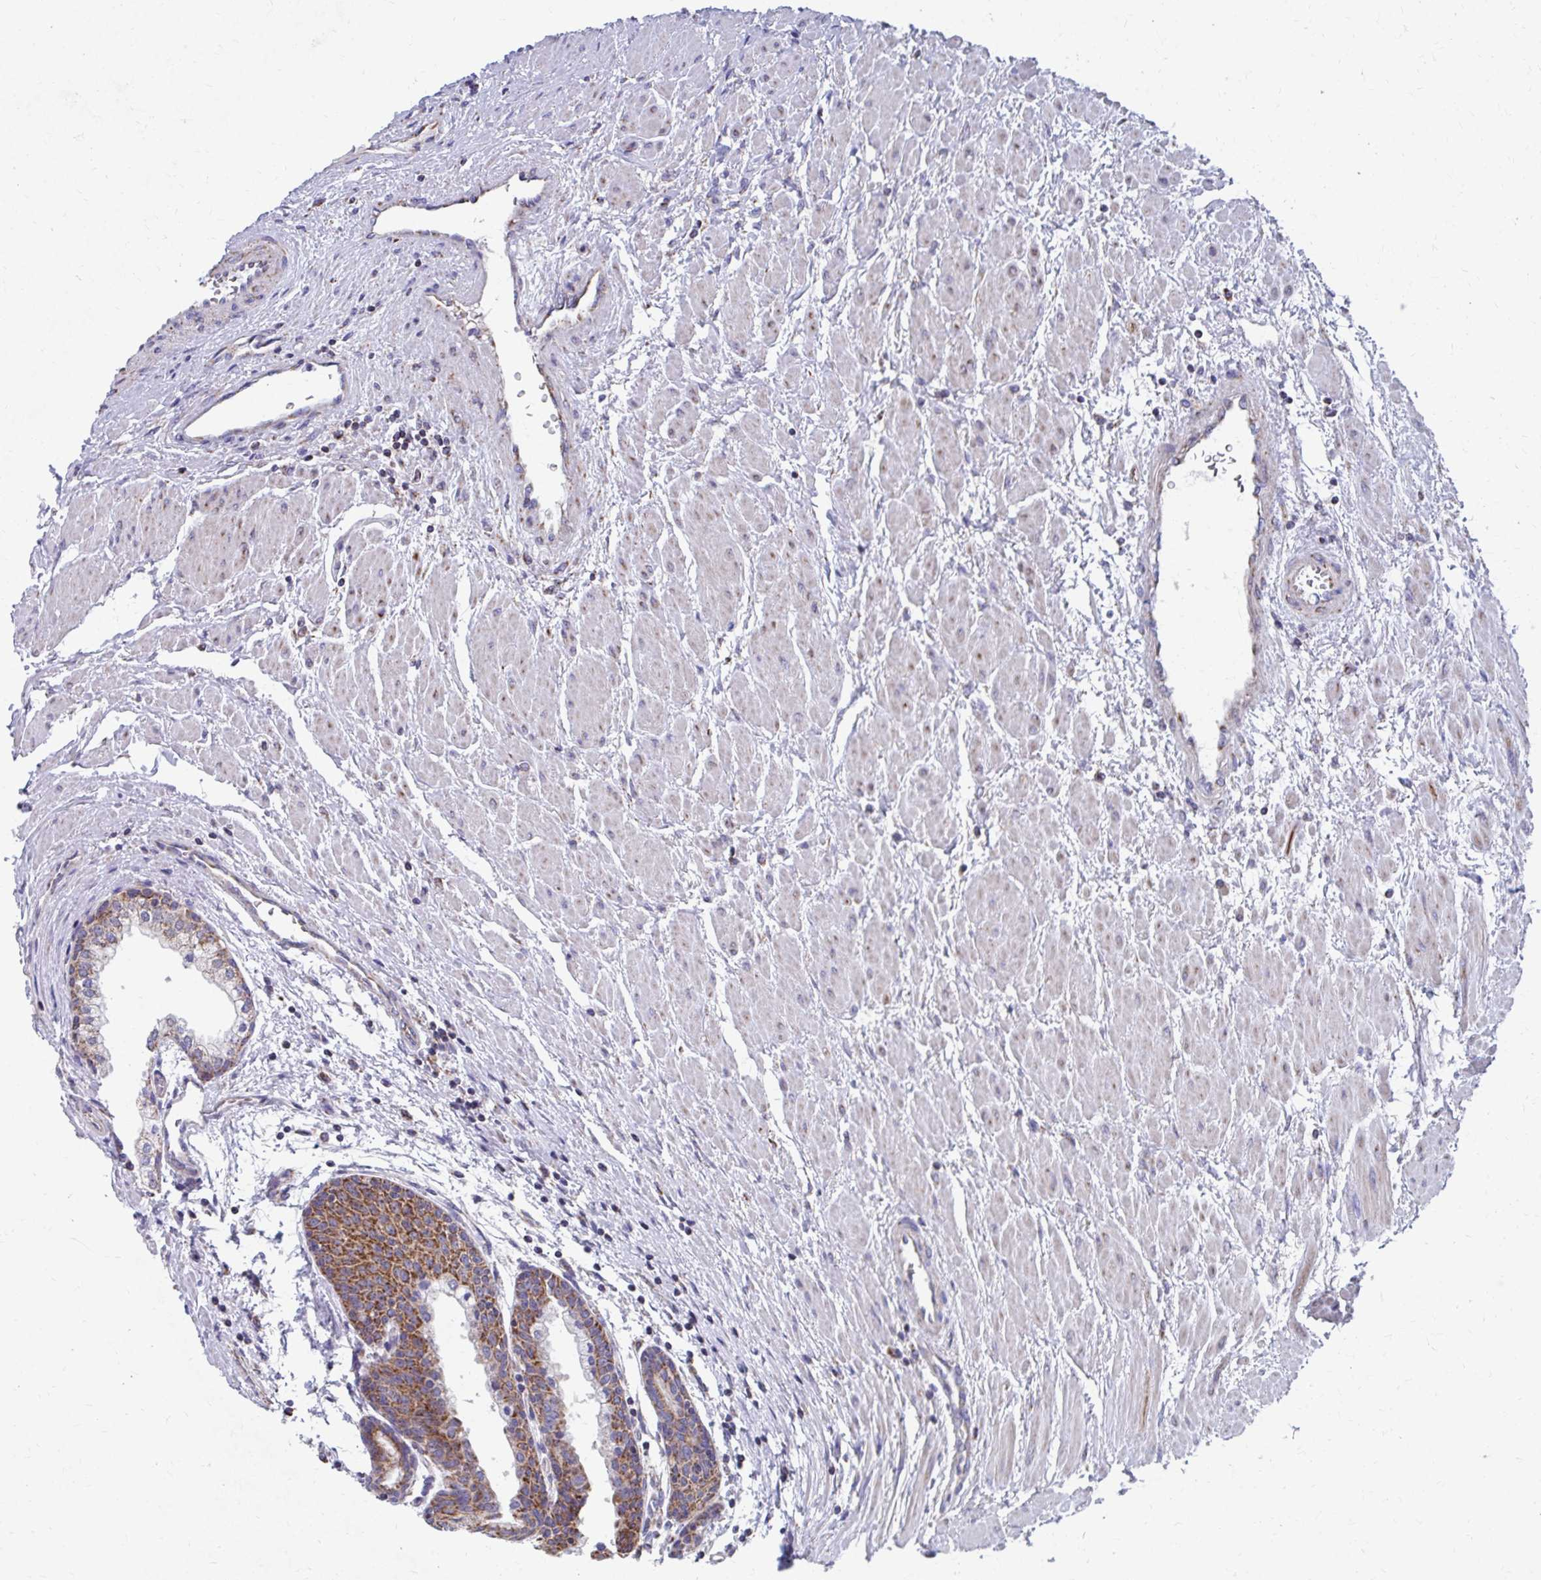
{"staining": {"intensity": "moderate", "quantity": ">75%", "location": "cytoplasmic/membranous"}, "tissue": "prostate cancer", "cell_type": "Tumor cells", "image_type": "cancer", "snomed": [{"axis": "morphology", "description": "Adenocarcinoma, High grade"}, {"axis": "topography", "description": "Prostate"}], "caption": "Protein expression by IHC reveals moderate cytoplasmic/membranous expression in about >75% of tumor cells in prostate adenocarcinoma (high-grade).", "gene": "RCC1L", "patient": {"sex": "male", "age": 58}}